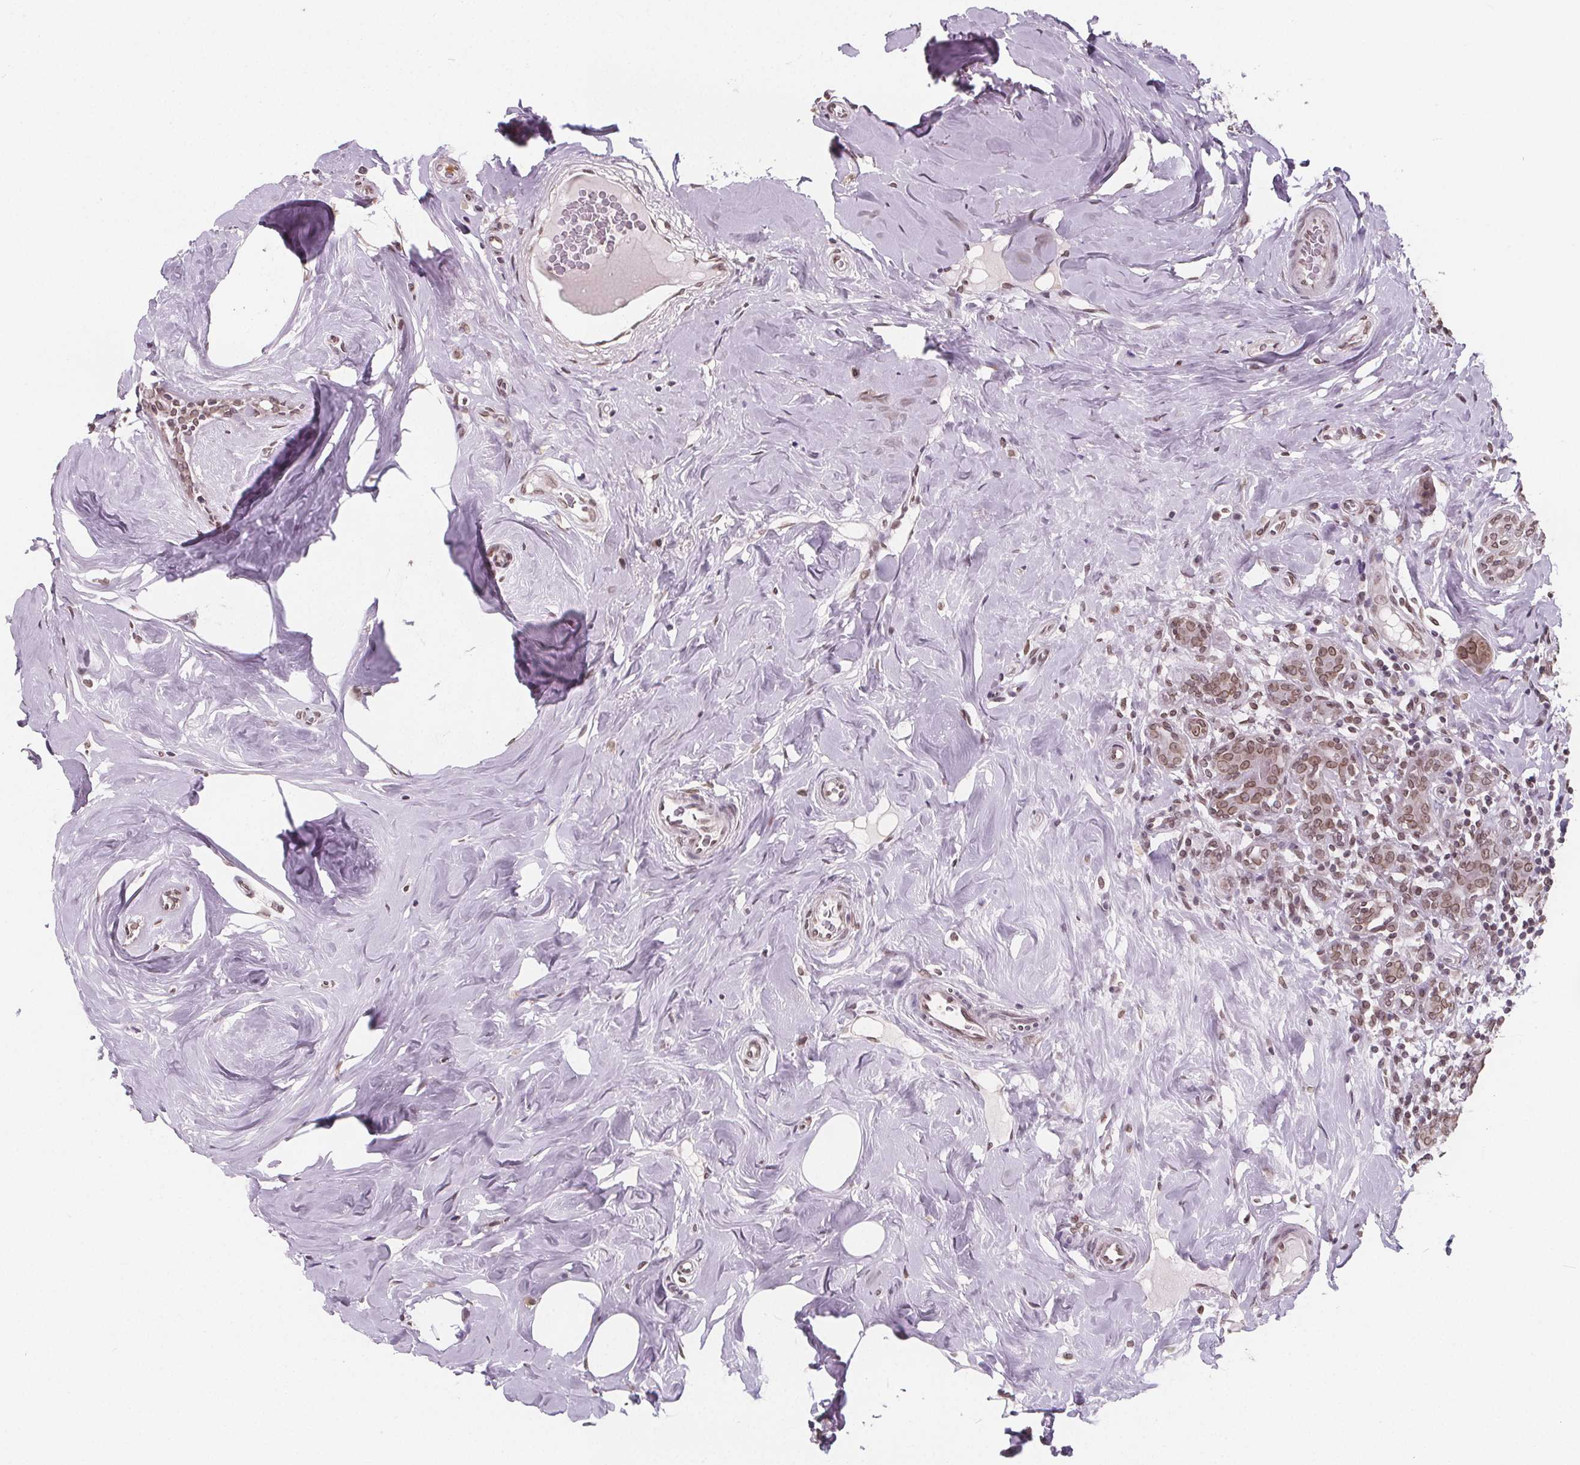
{"staining": {"intensity": "moderate", "quantity": "25%-75%", "location": "cytoplasmic/membranous,nuclear"}, "tissue": "breast cancer", "cell_type": "Tumor cells", "image_type": "cancer", "snomed": [{"axis": "morphology", "description": "Duct carcinoma"}, {"axis": "topography", "description": "Breast"}], "caption": "Human intraductal carcinoma (breast) stained with a brown dye displays moderate cytoplasmic/membranous and nuclear positive staining in approximately 25%-75% of tumor cells.", "gene": "TTC39C", "patient": {"sex": "female", "age": 62}}